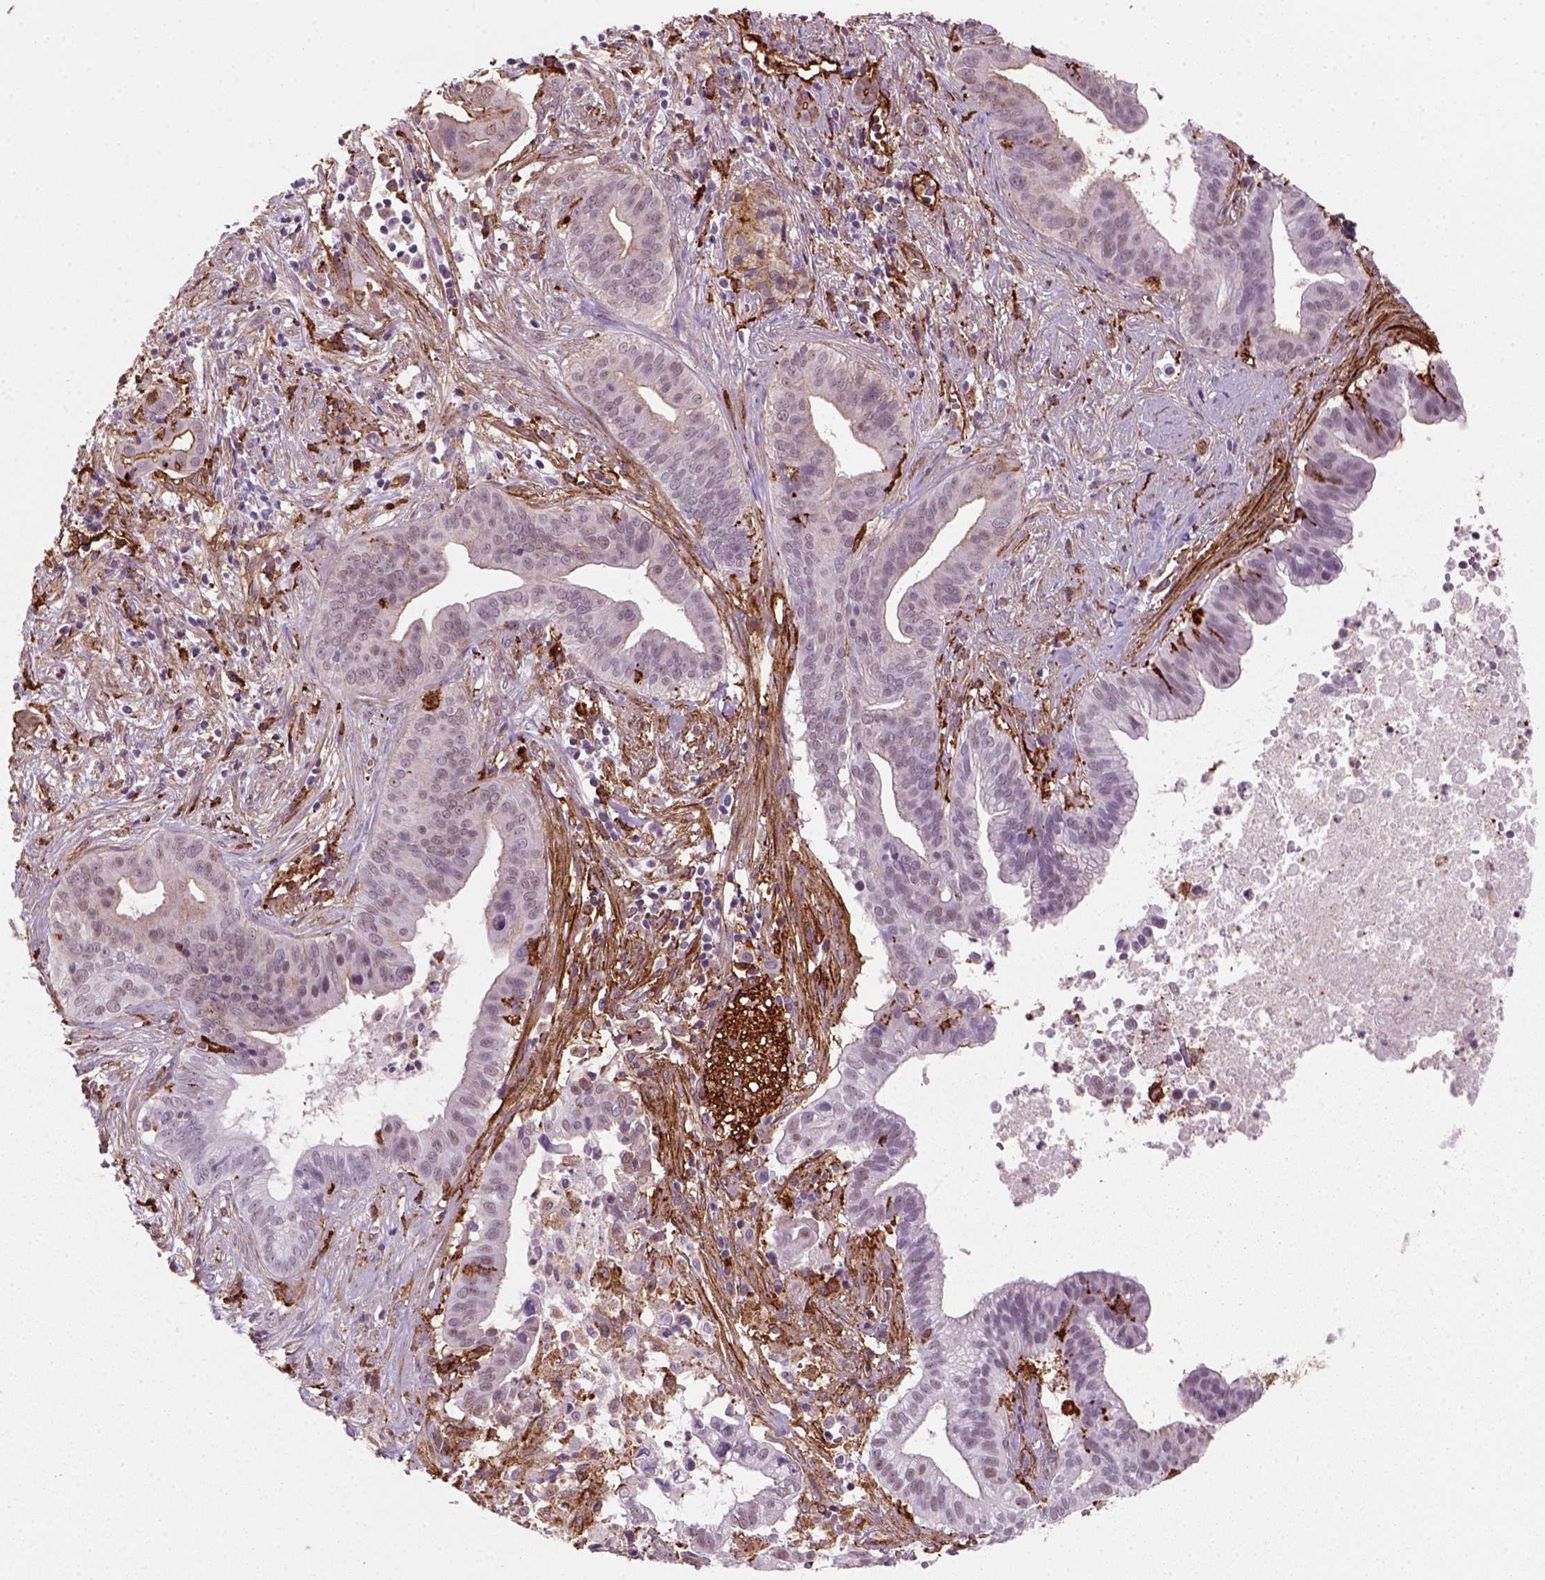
{"staining": {"intensity": "negative", "quantity": "none", "location": "none"}, "tissue": "pancreatic cancer", "cell_type": "Tumor cells", "image_type": "cancer", "snomed": [{"axis": "morphology", "description": "Adenocarcinoma, NOS"}, {"axis": "topography", "description": "Pancreas"}], "caption": "Tumor cells are negative for protein expression in human pancreatic cancer (adenocarcinoma).", "gene": "MARCKS", "patient": {"sex": "male", "age": 61}}